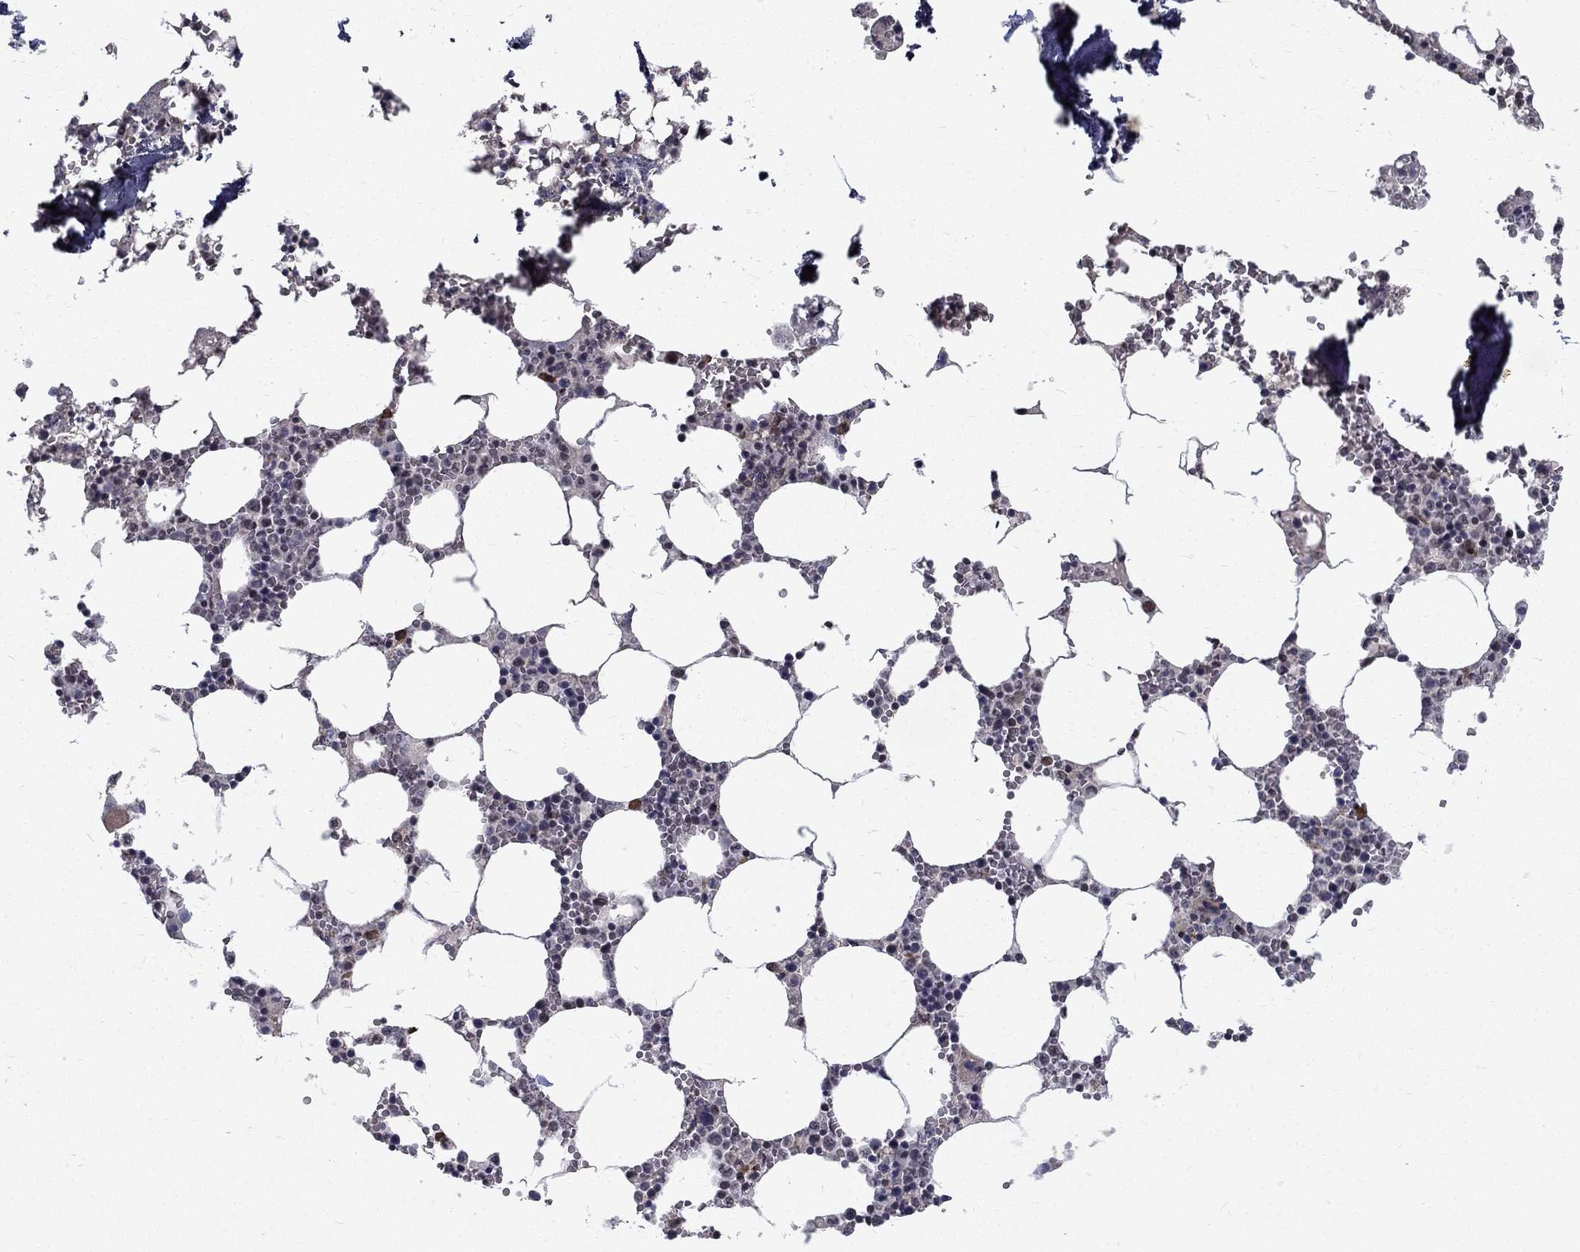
{"staining": {"intensity": "strong", "quantity": "<25%", "location": "nuclear"}, "tissue": "bone marrow", "cell_type": "Hematopoietic cells", "image_type": "normal", "snomed": [{"axis": "morphology", "description": "Normal tissue, NOS"}, {"axis": "topography", "description": "Bone marrow"}], "caption": "Immunohistochemical staining of benign bone marrow shows strong nuclear protein positivity in approximately <25% of hematopoietic cells. The protein is shown in brown color, while the nuclei are stained blue.", "gene": "TCEAL1", "patient": {"sex": "female", "age": 64}}